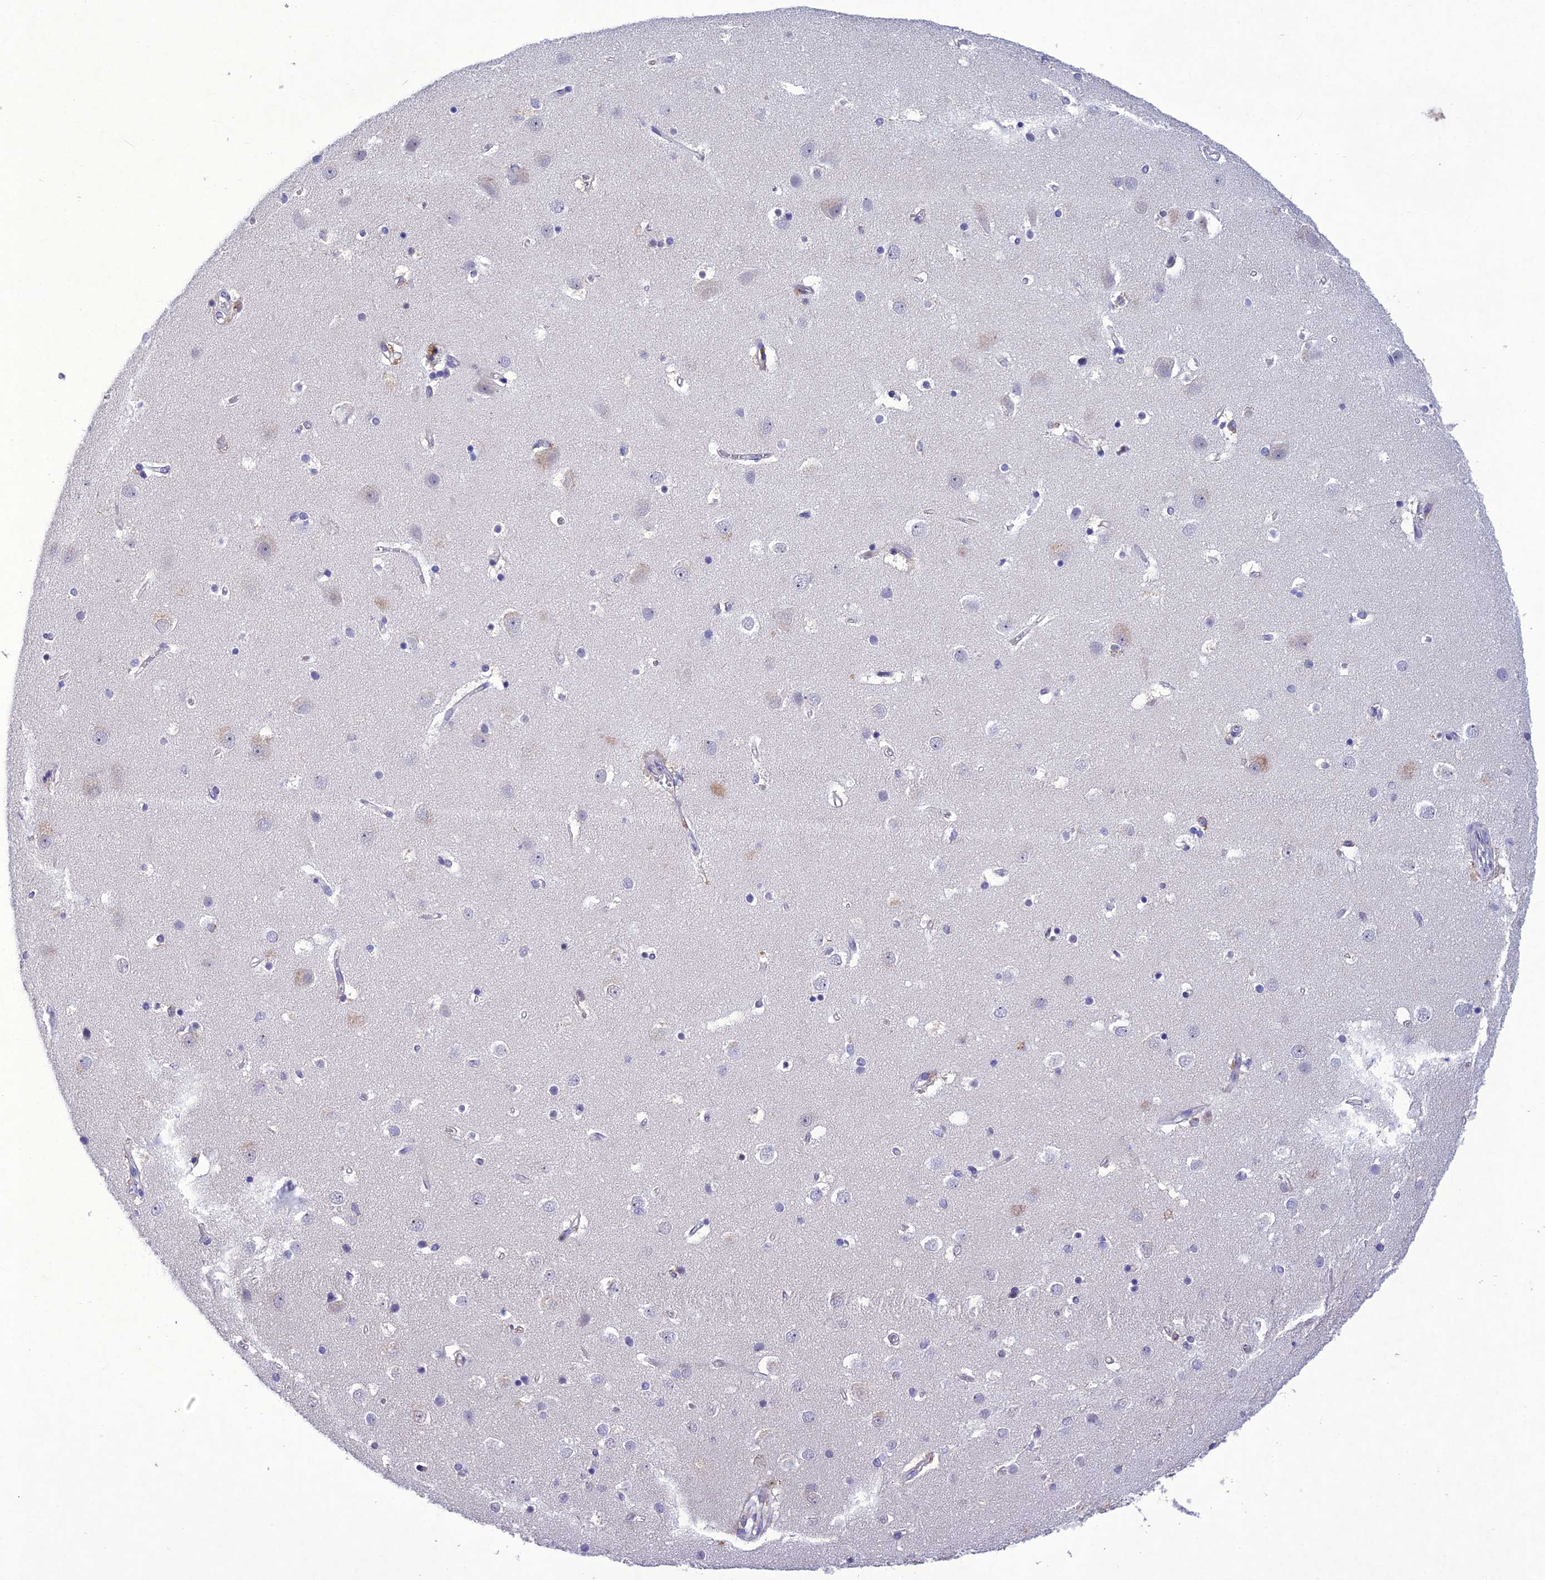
{"staining": {"intensity": "negative", "quantity": "none", "location": "none"}, "tissue": "cerebral cortex", "cell_type": "Endothelial cells", "image_type": "normal", "snomed": [{"axis": "morphology", "description": "Normal tissue, NOS"}, {"axis": "topography", "description": "Cerebral cortex"}], "caption": "A high-resolution histopathology image shows IHC staining of benign cerebral cortex, which displays no significant staining in endothelial cells.", "gene": "SNX24", "patient": {"sex": "male", "age": 54}}